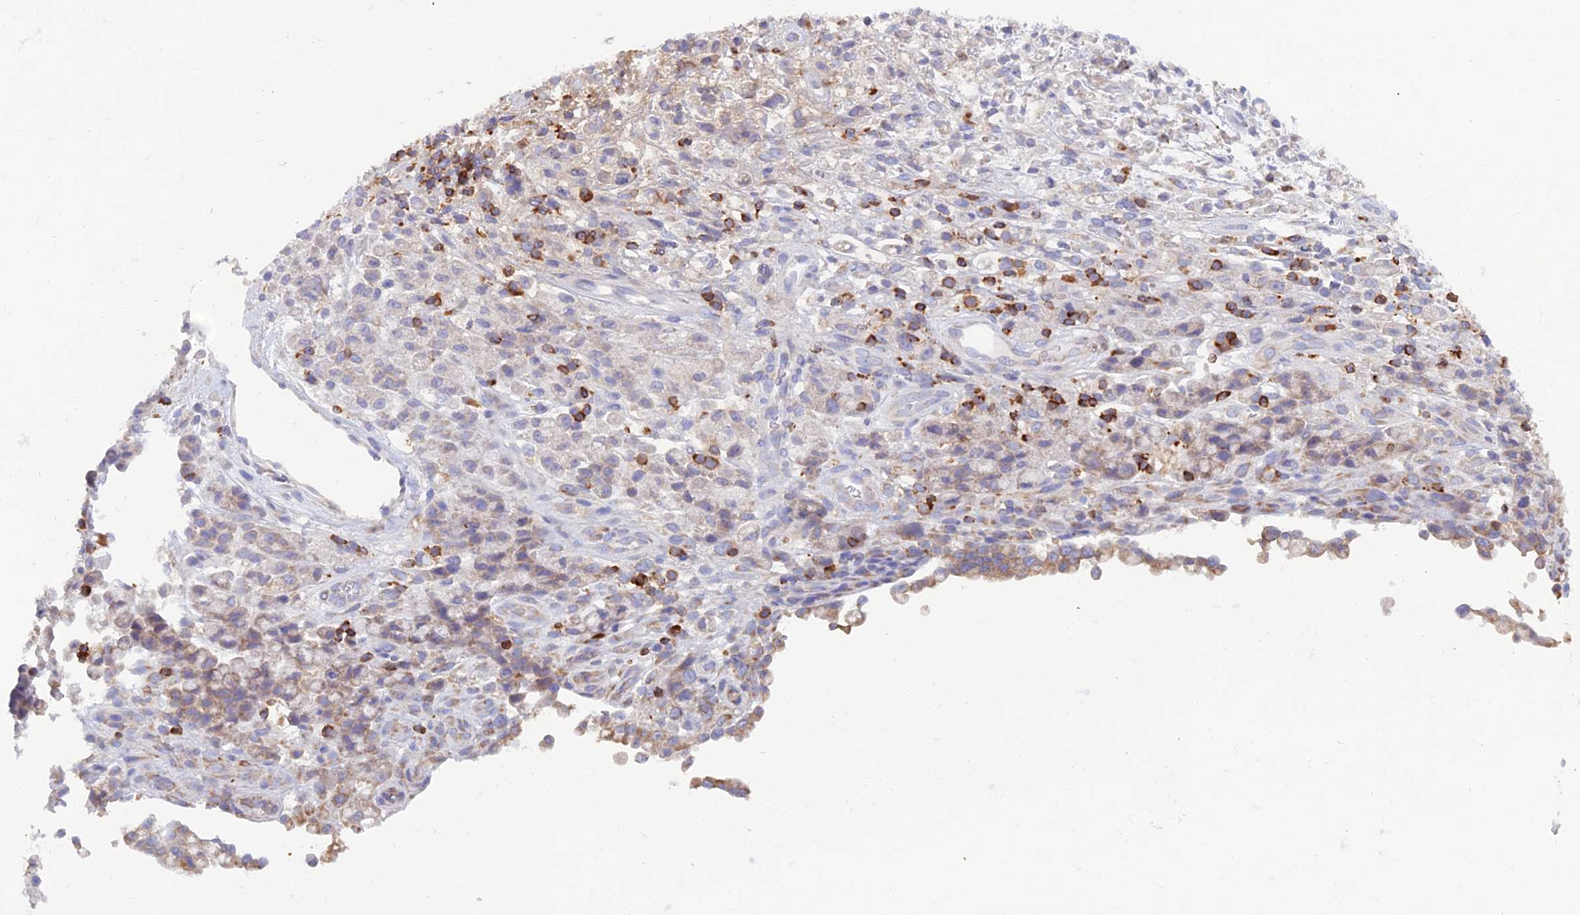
{"staining": {"intensity": "weak", "quantity": ">75%", "location": "cytoplasmic/membranous"}, "tissue": "stomach cancer", "cell_type": "Tumor cells", "image_type": "cancer", "snomed": [{"axis": "morphology", "description": "Adenocarcinoma, NOS"}, {"axis": "topography", "description": "Stomach"}], "caption": "The micrograph reveals staining of stomach cancer, revealing weak cytoplasmic/membranous protein expression (brown color) within tumor cells.", "gene": "ABI3BP", "patient": {"sex": "female", "age": 60}}